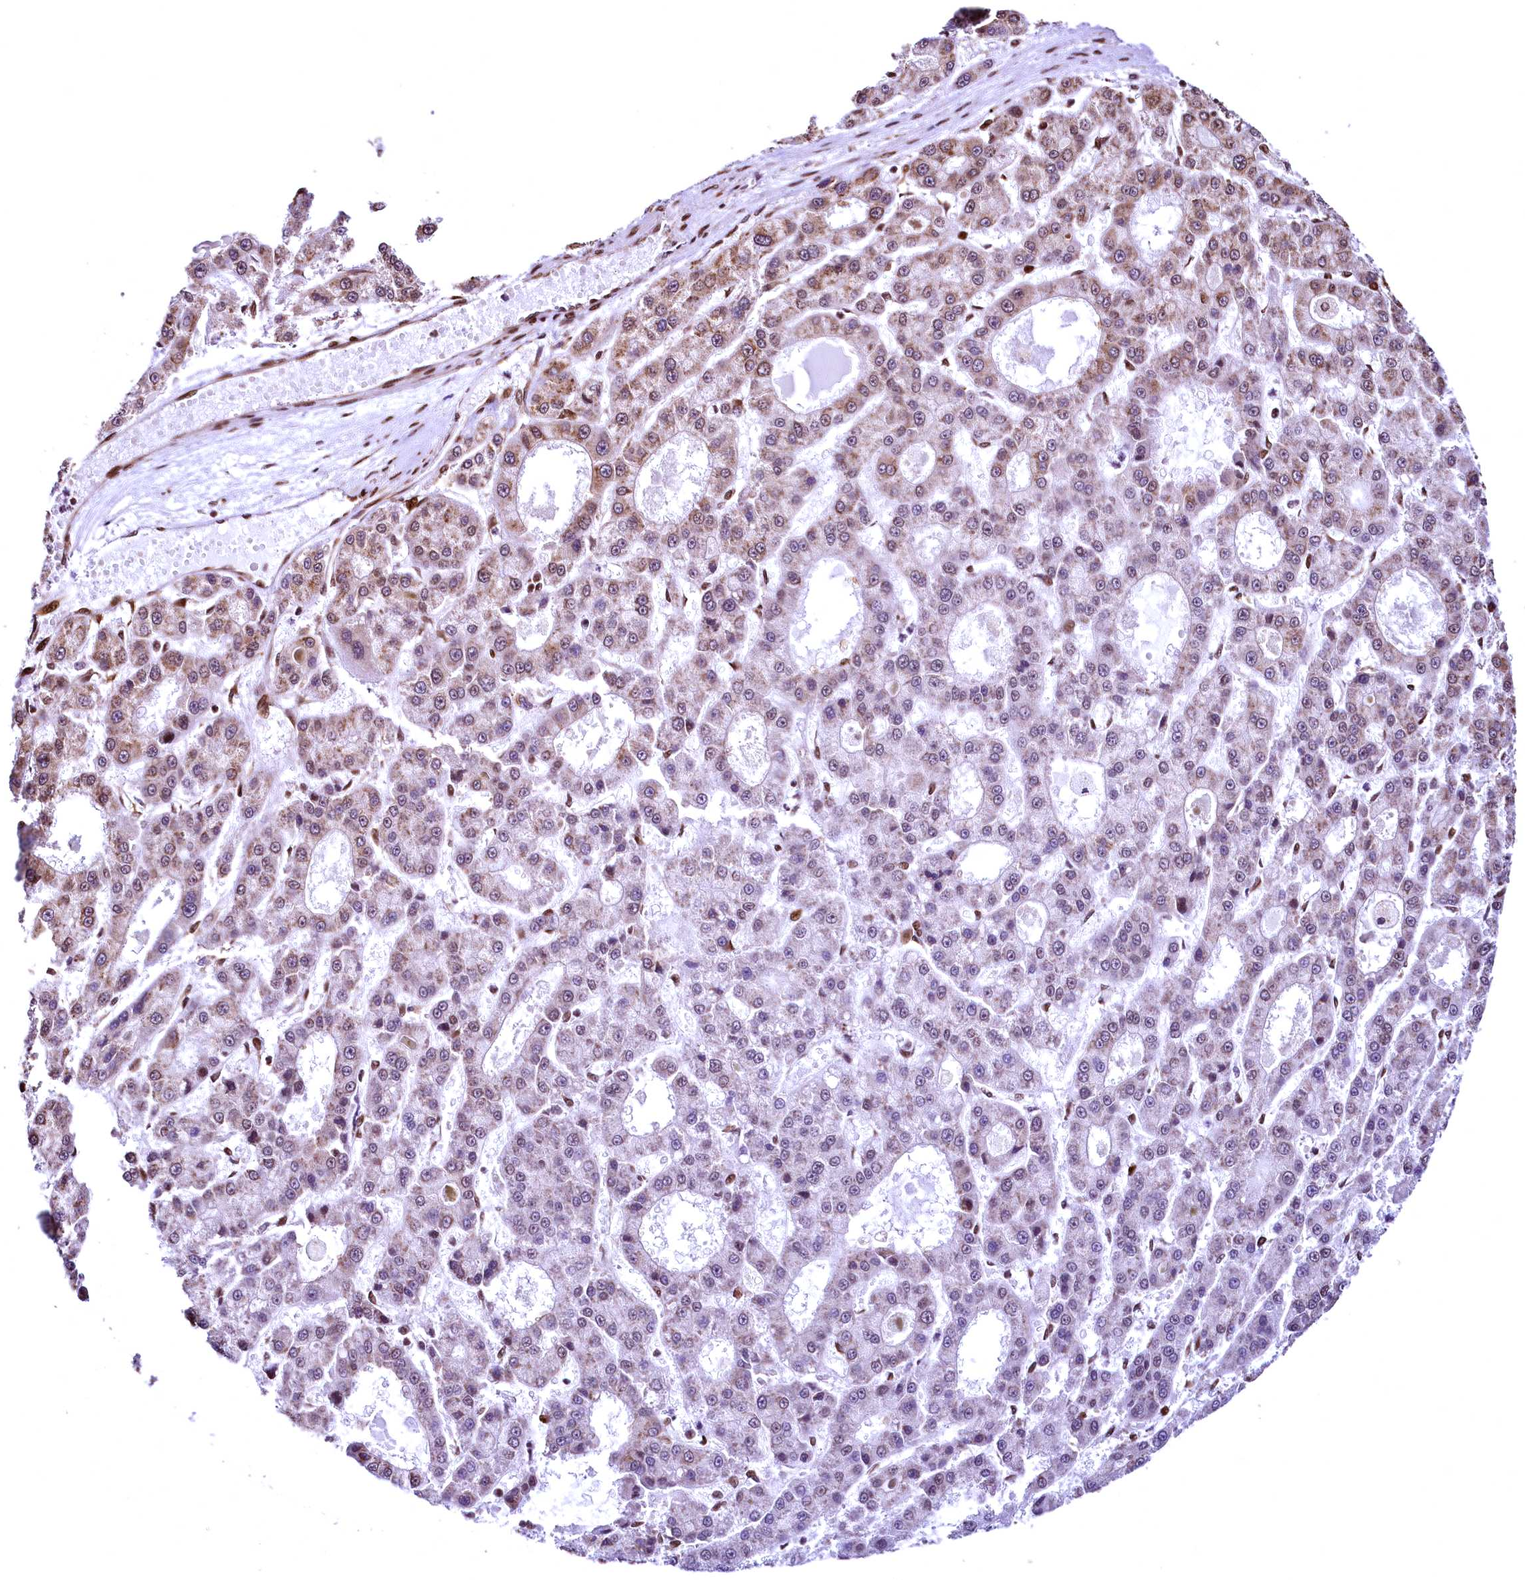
{"staining": {"intensity": "weak", "quantity": "25%-75%", "location": "cytoplasmic/membranous"}, "tissue": "liver cancer", "cell_type": "Tumor cells", "image_type": "cancer", "snomed": [{"axis": "morphology", "description": "Carcinoma, Hepatocellular, NOS"}, {"axis": "topography", "description": "Liver"}], "caption": "Human liver hepatocellular carcinoma stained for a protein (brown) exhibits weak cytoplasmic/membranous positive expression in about 25%-75% of tumor cells.", "gene": "PDS5B", "patient": {"sex": "male", "age": 70}}